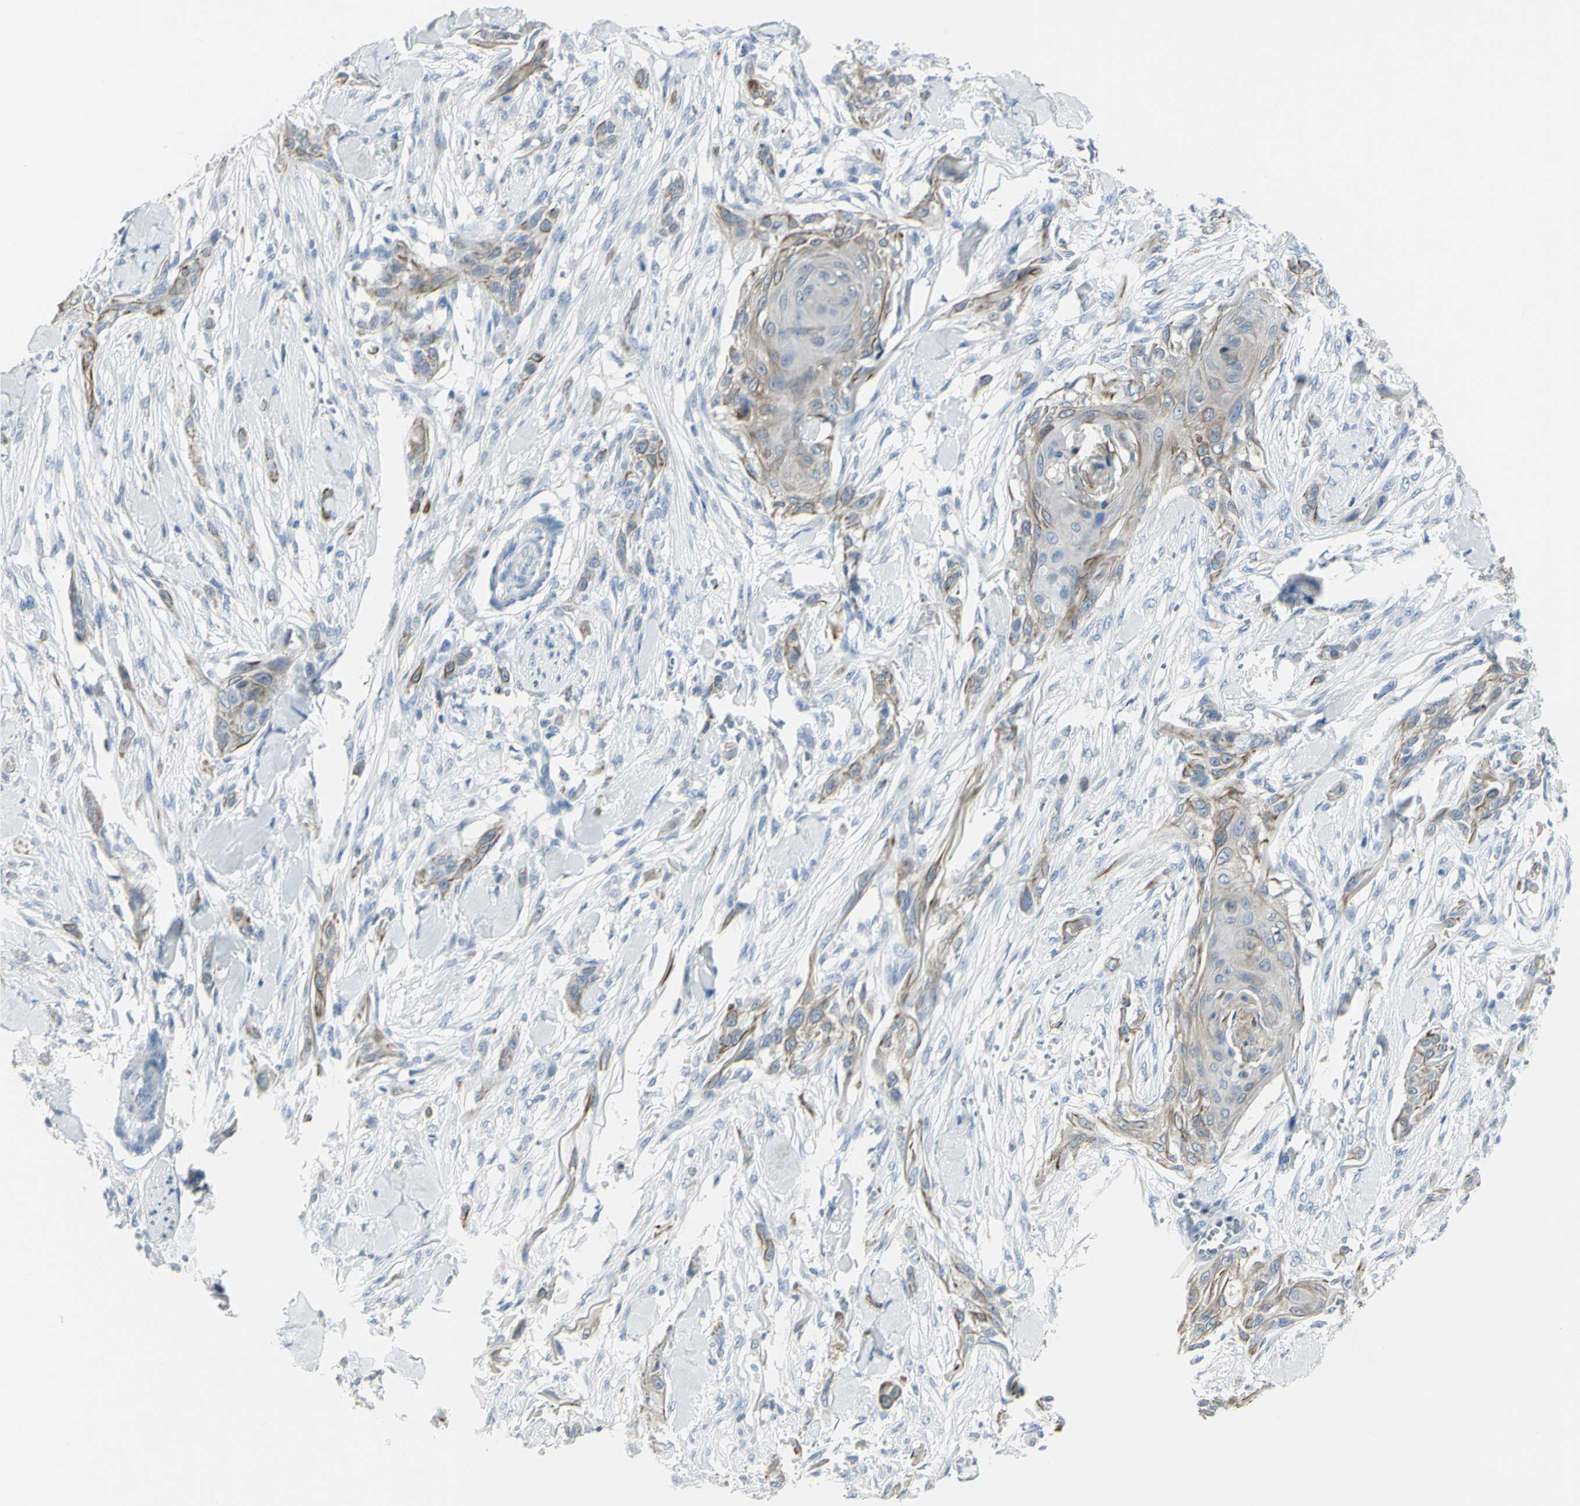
{"staining": {"intensity": "weak", "quantity": ">75%", "location": "cytoplasmic/membranous"}, "tissue": "skin cancer", "cell_type": "Tumor cells", "image_type": "cancer", "snomed": [{"axis": "morphology", "description": "Squamous cell carcinoma, NOS"}, {"axis": "topography", "description": "Skin"}], "caption": "The image demonstrates staining of skin squamous cell carcinoma, revealing weak cytoplasmic/membranous protein positivity (brown color) within tumor cells.", "gene": "ZNF557", "patient": {"sex": "female", "age": 59}}